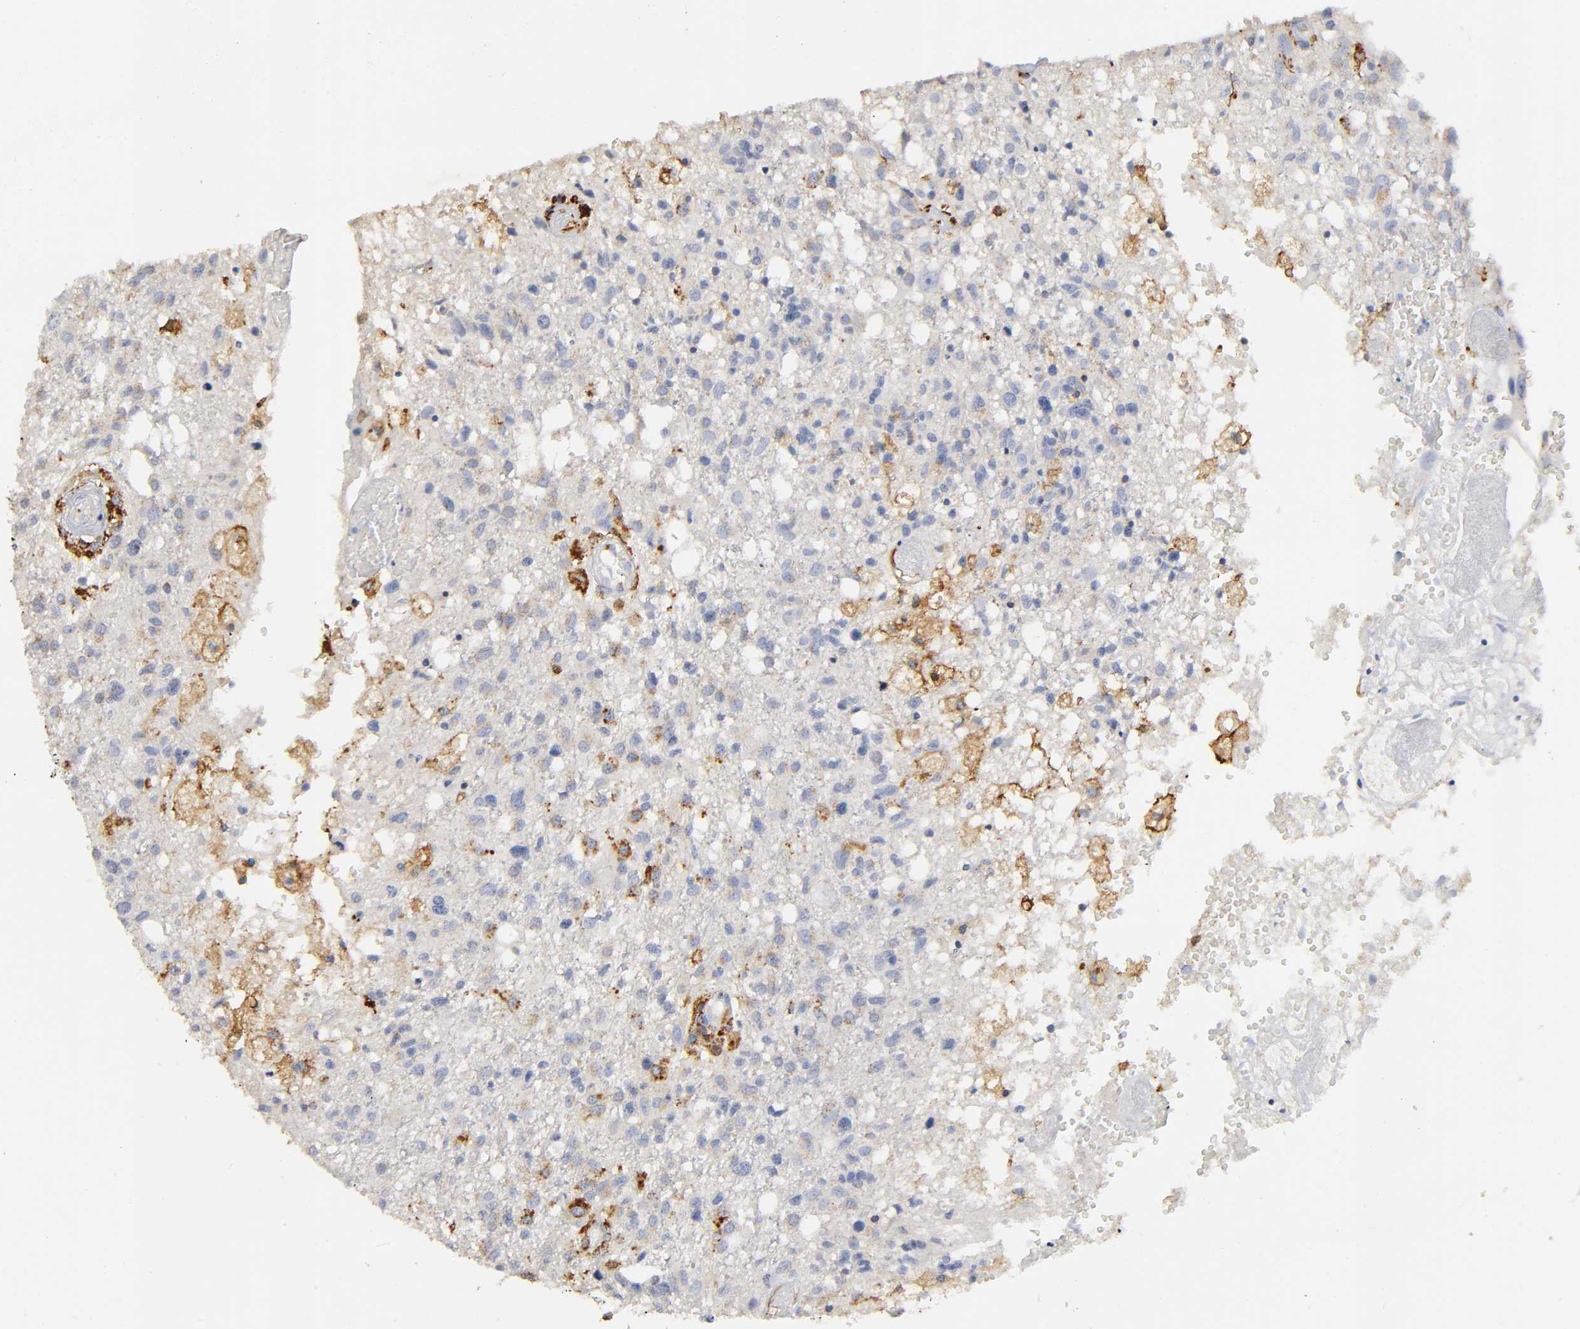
{"staining": {"intensity": "moderate", "quantity": "25%-75%", "location": "cytoplasmic/membranous"}, "tissue": "glioma", "cell_type": "Tumor cells", "image_type": "cancer", "snomed": [{"axis": "morphology", "description": "Glioma, malignant, High grade"}, {"axis": "topography", "description": "Cerebral cortex"}], "caption": "Protein staining displays moderate cytoplasmic/membranous expression in about 25%-75% of tumor cells in malignant glioma (high-grade). Using DAB (brown) and hematoxylin (blue) stains, captured at high magnification using brightfield microscopy.", "gene": "CAPN10", "patient": {"sex": "male", "age": 76}}